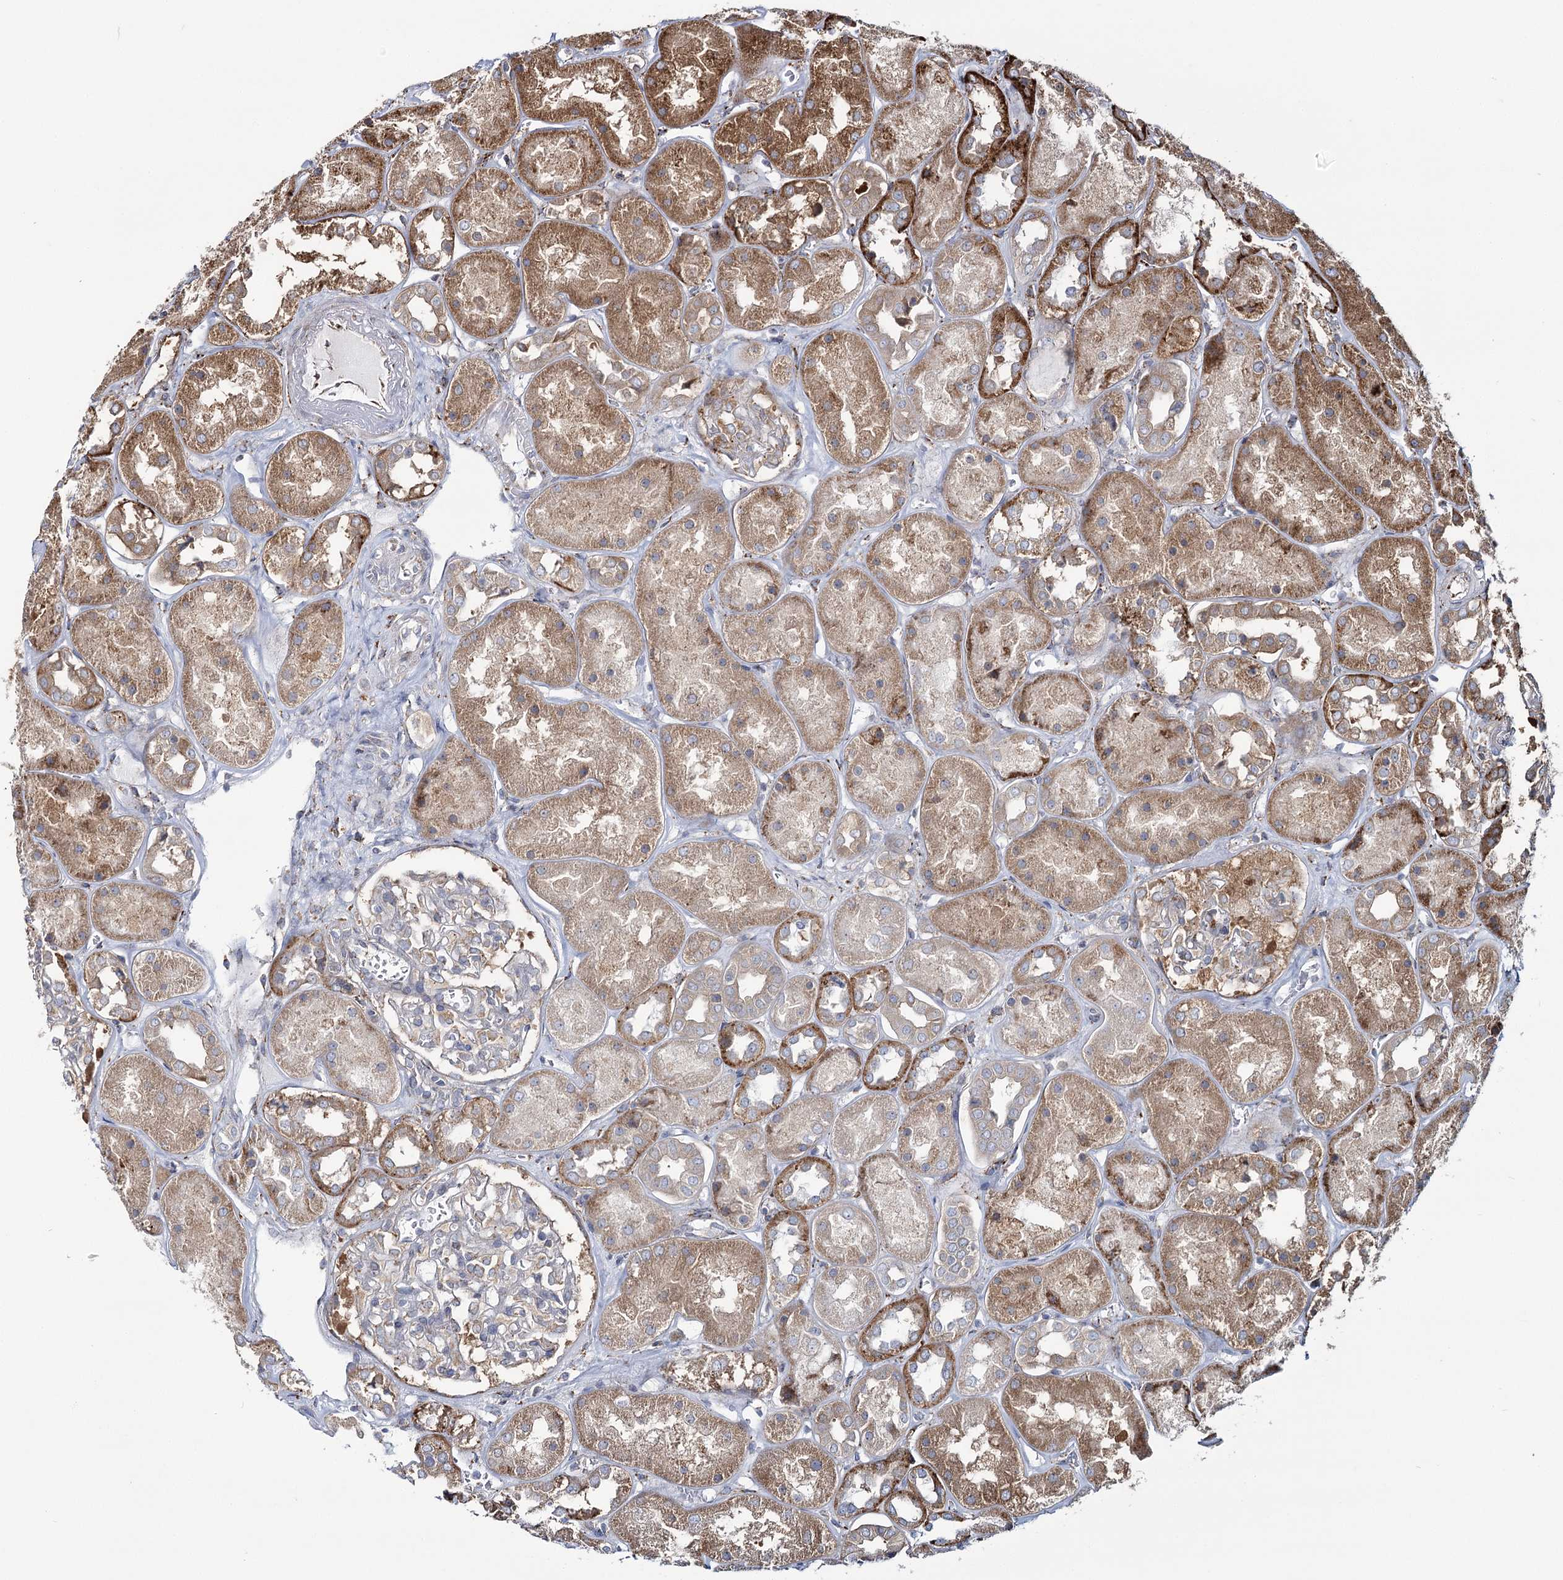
{"staining": {"intensity": "moderate", "quantity": "<25%", "location": "cytoplasmic/membranous"}, "tissue": "kidney", "cell_type": "Cells in glomeruli", "image_type": "normal", "snomed": [{"axis": "morphology", "description": "Normal tissue, NOS"}, {"axis": "topography", "description": "Kidney"}], "caption": "DAB immunohistochemical staining of unremarkable human kidney reveals moderate cytoplasmic/membranous protein positivity in about <25% of cells in glomeruli. (DAB IHC with brightfield microscopy, high magnification).", "gene": "POGLUT1", "patient": {"sex": "male", "age": 70}}